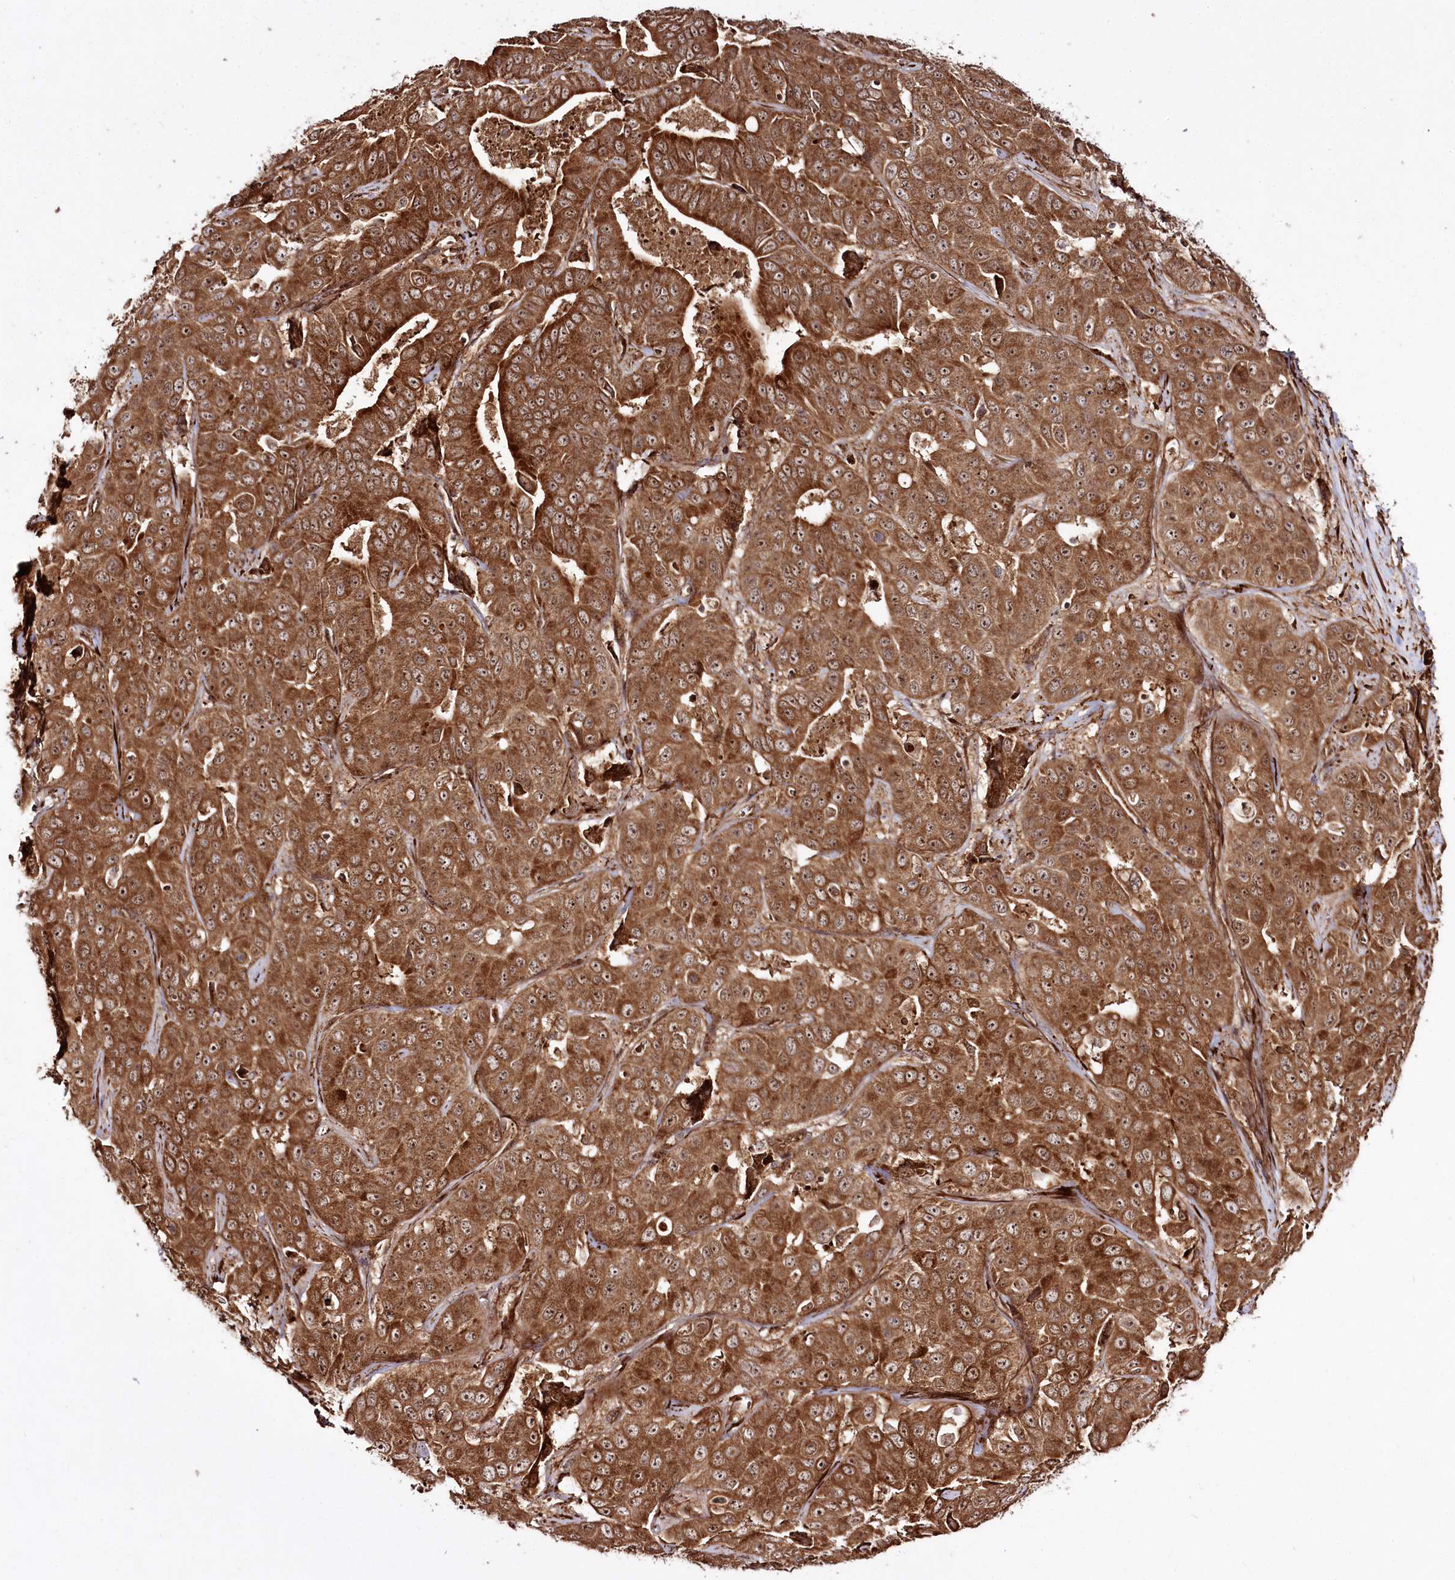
{"staining": {"intensity": "strong", "quantity": ">75%", "location": "cytoplasmic/membranous"}, "tissue": "liver cancer", "cell_type": "Tumor cells", "image_type": "cancer", "snomed": [{"axis": "morphology", "description": "Cholangiocarcinoma"}, {"axis": "topography", "description": "Liver"}], "caption": "Human cholangiocarcinoma (liver) stained with a brown dye displays strong cytoplasmic/membranous positive expression in approximately >75% of tumor cells.", "gene": "REXO2", "patient": {"sex": "female", "age": 52}}